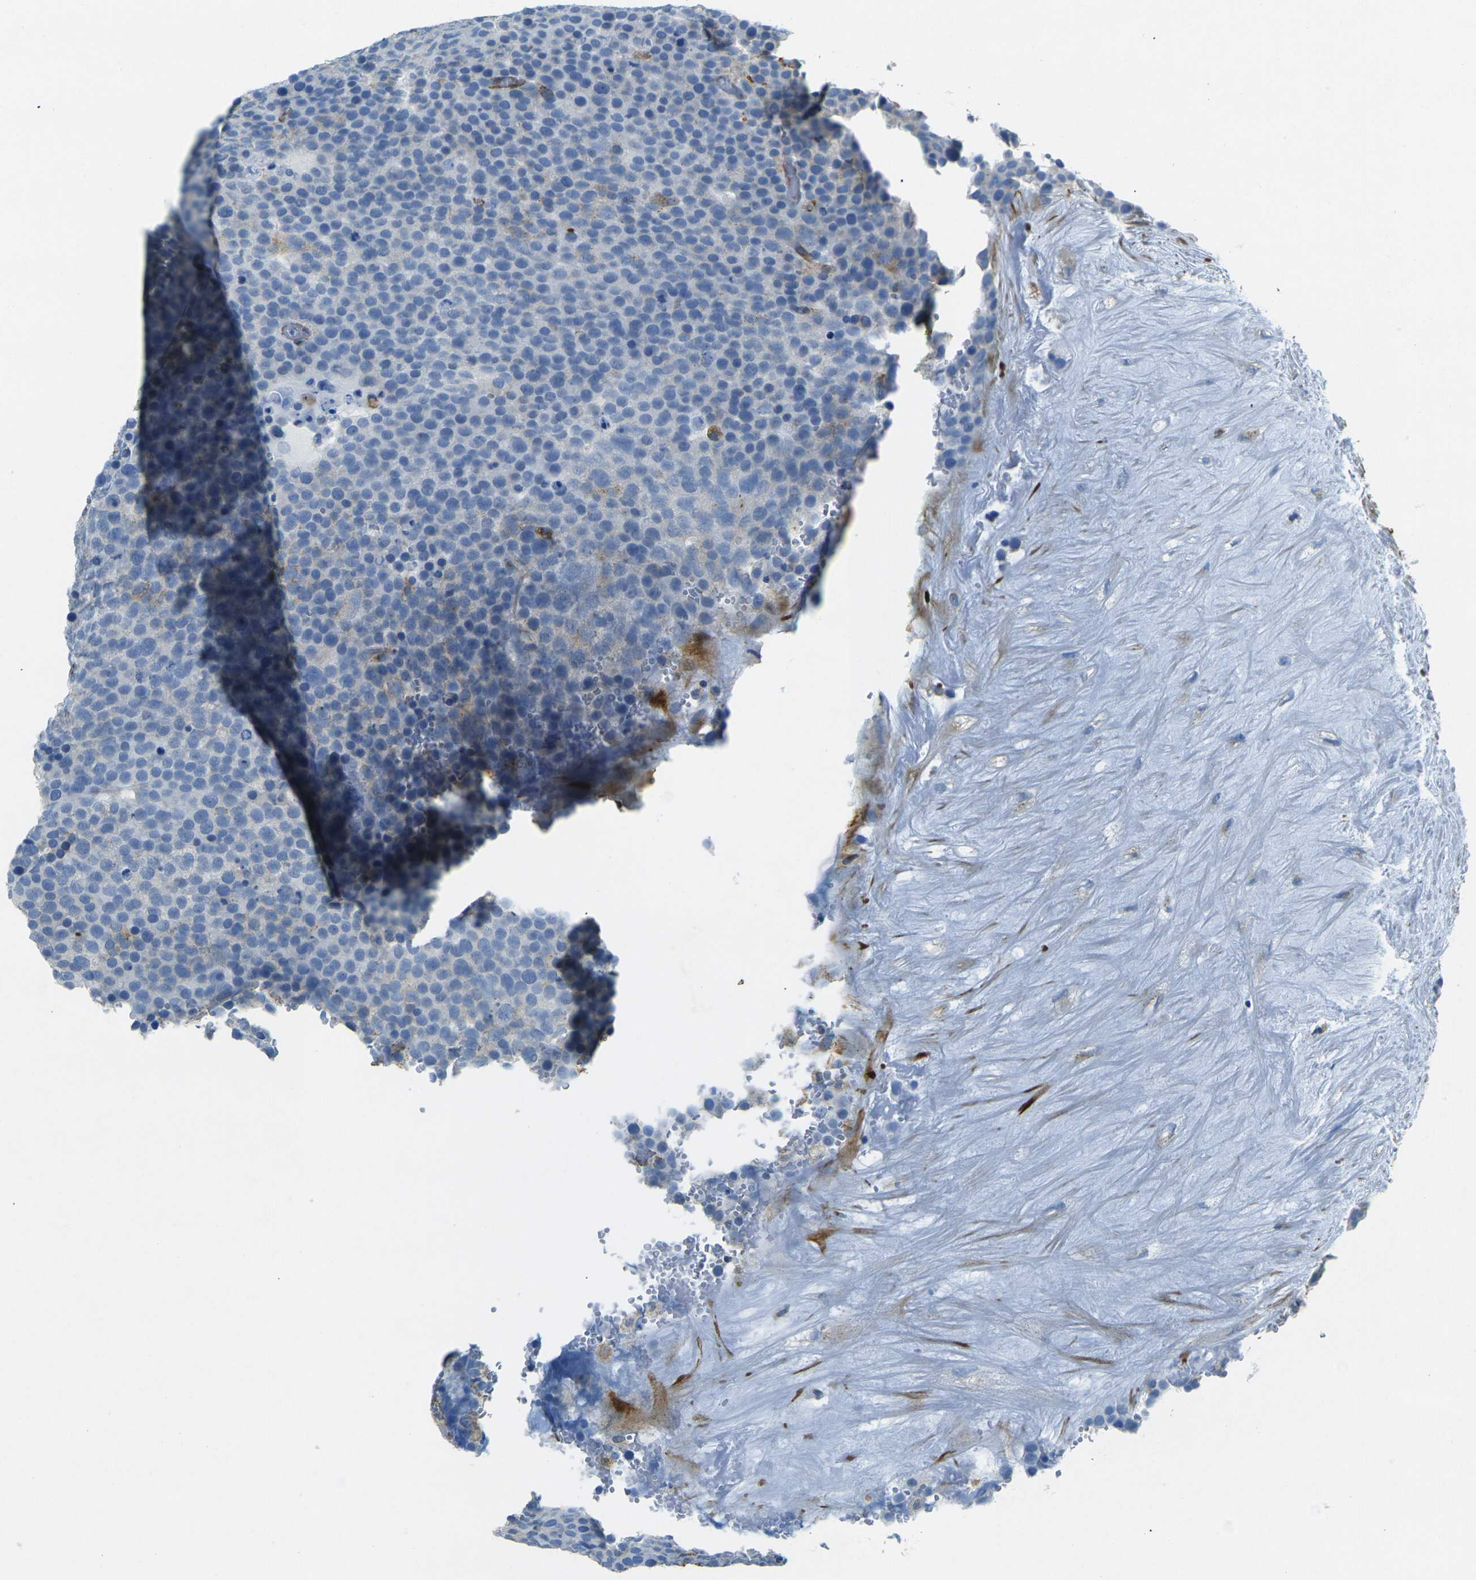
{"staining": {"intensity": "negative", "quantity": "none", "location": "none"}, "tissue": "testis cancer", "cell_type": "Tumor cells", "image_type": "cancer", "snomed": [{"axis": "morphology", "description": "Seminoma, NOS"}, {"axis": "topography", "description": "Testis"}], "caption": "This is a image of immunohistochemistry staining of testis cancer (seminoma), which shows no positivity in tumor cells.", "gene": "SORT1", "patient": {"sex": "male", "age": 71}}